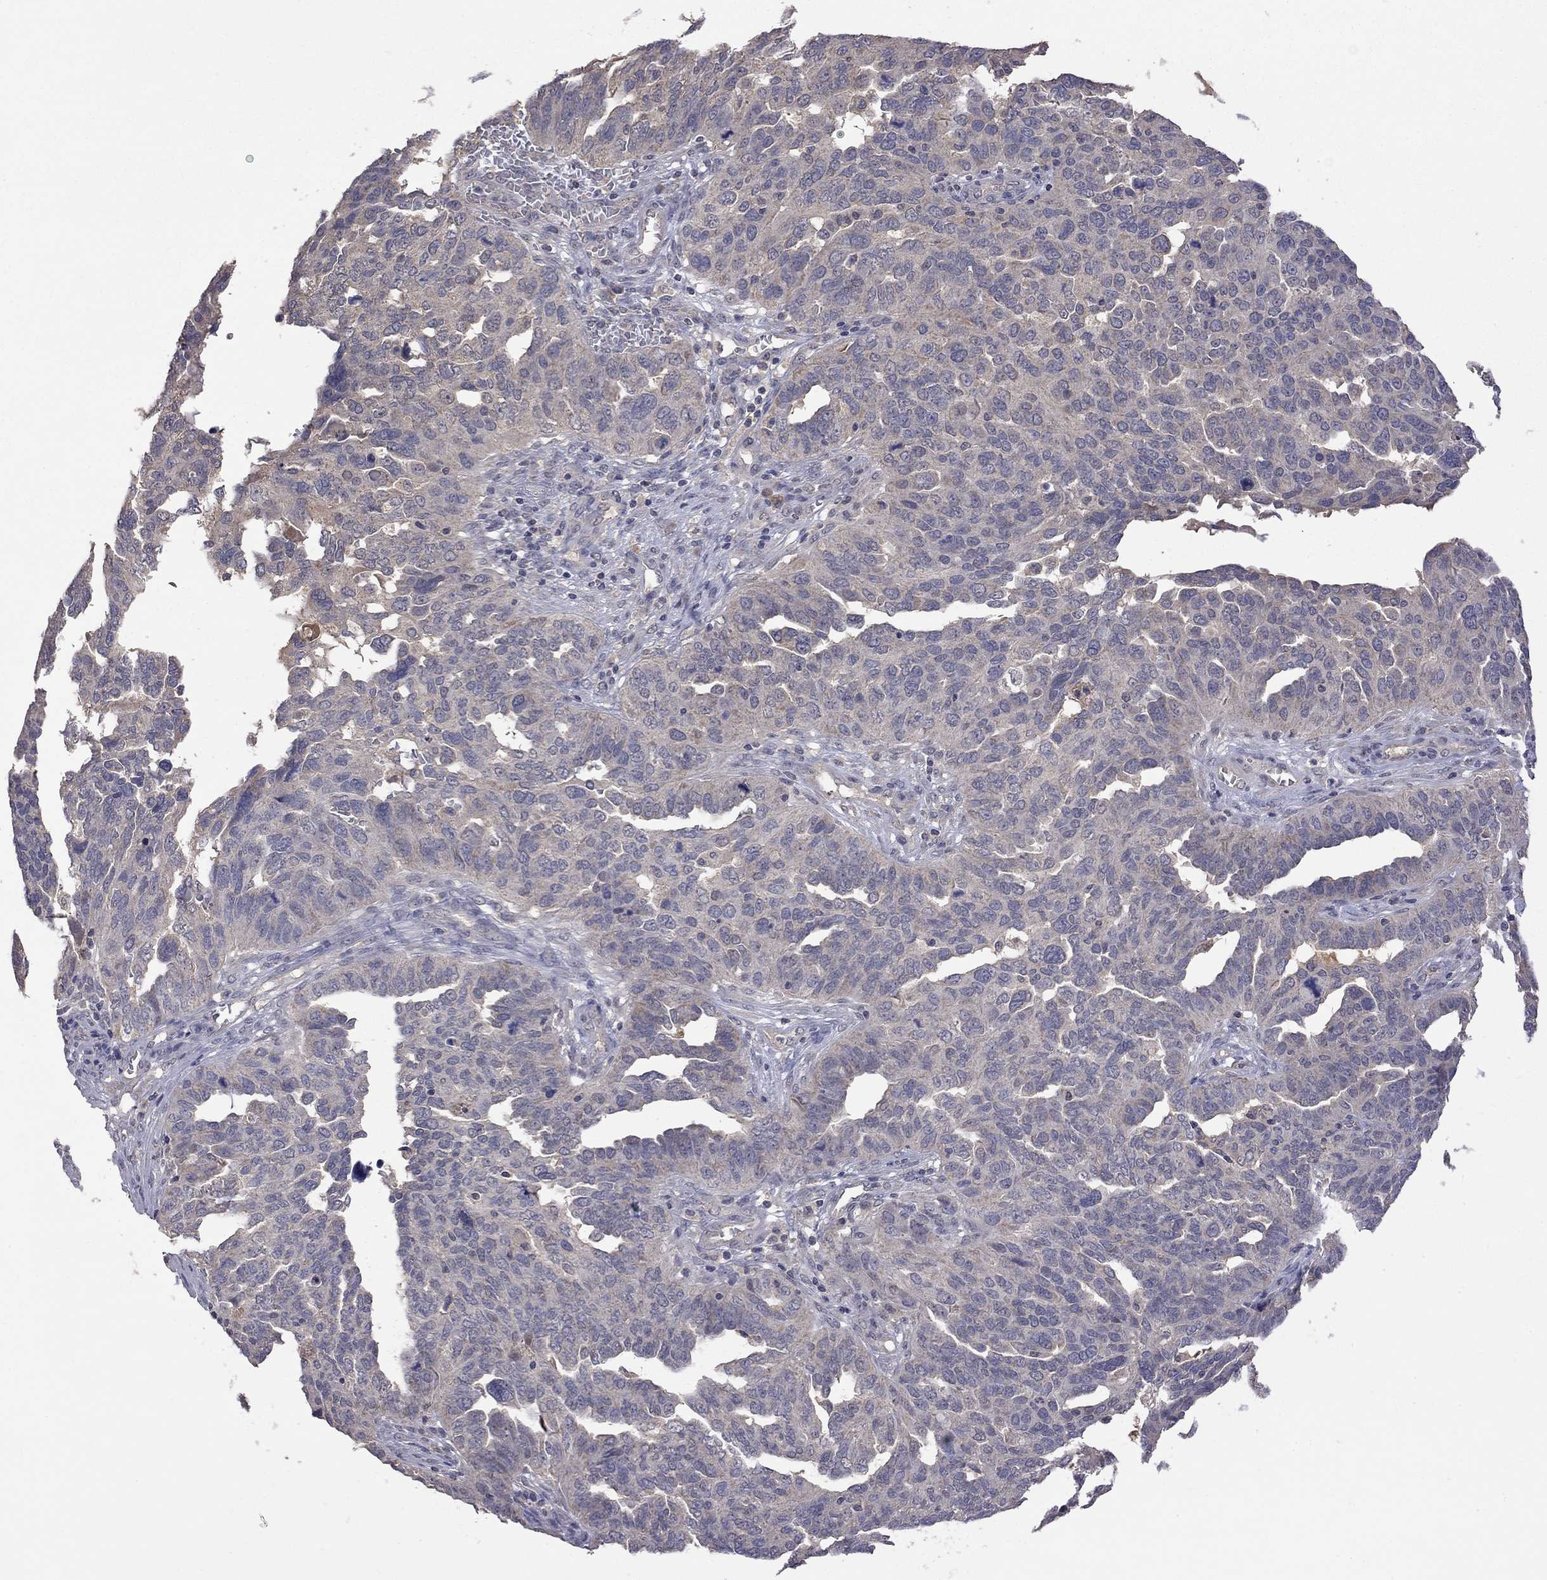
{"staining": {"intensity": "weak", "quantity": "25%-75%", "location": "cytoplasmic/membranous"}, "tissue": "ovarian cancer", "cell_type": "Tumor cells", "image_type": "cancer", "snomed": [{"axis": "morphology", "description": "Carcinoma, endometroid"}, {"axis": "topography", "description": "Soft tissue"}, {"axis": "topography", "description": "Ovary"}], "caption": "Approximately 25%-75% of tumor cells in ovarian cancer (endometroid carcinoma) display weak cytoplasmic/membranous protein positivity as visualized by brown immunohistochemical staining.", "gene": "HTR6", "patient": {"sex": "female", "age": 52}}